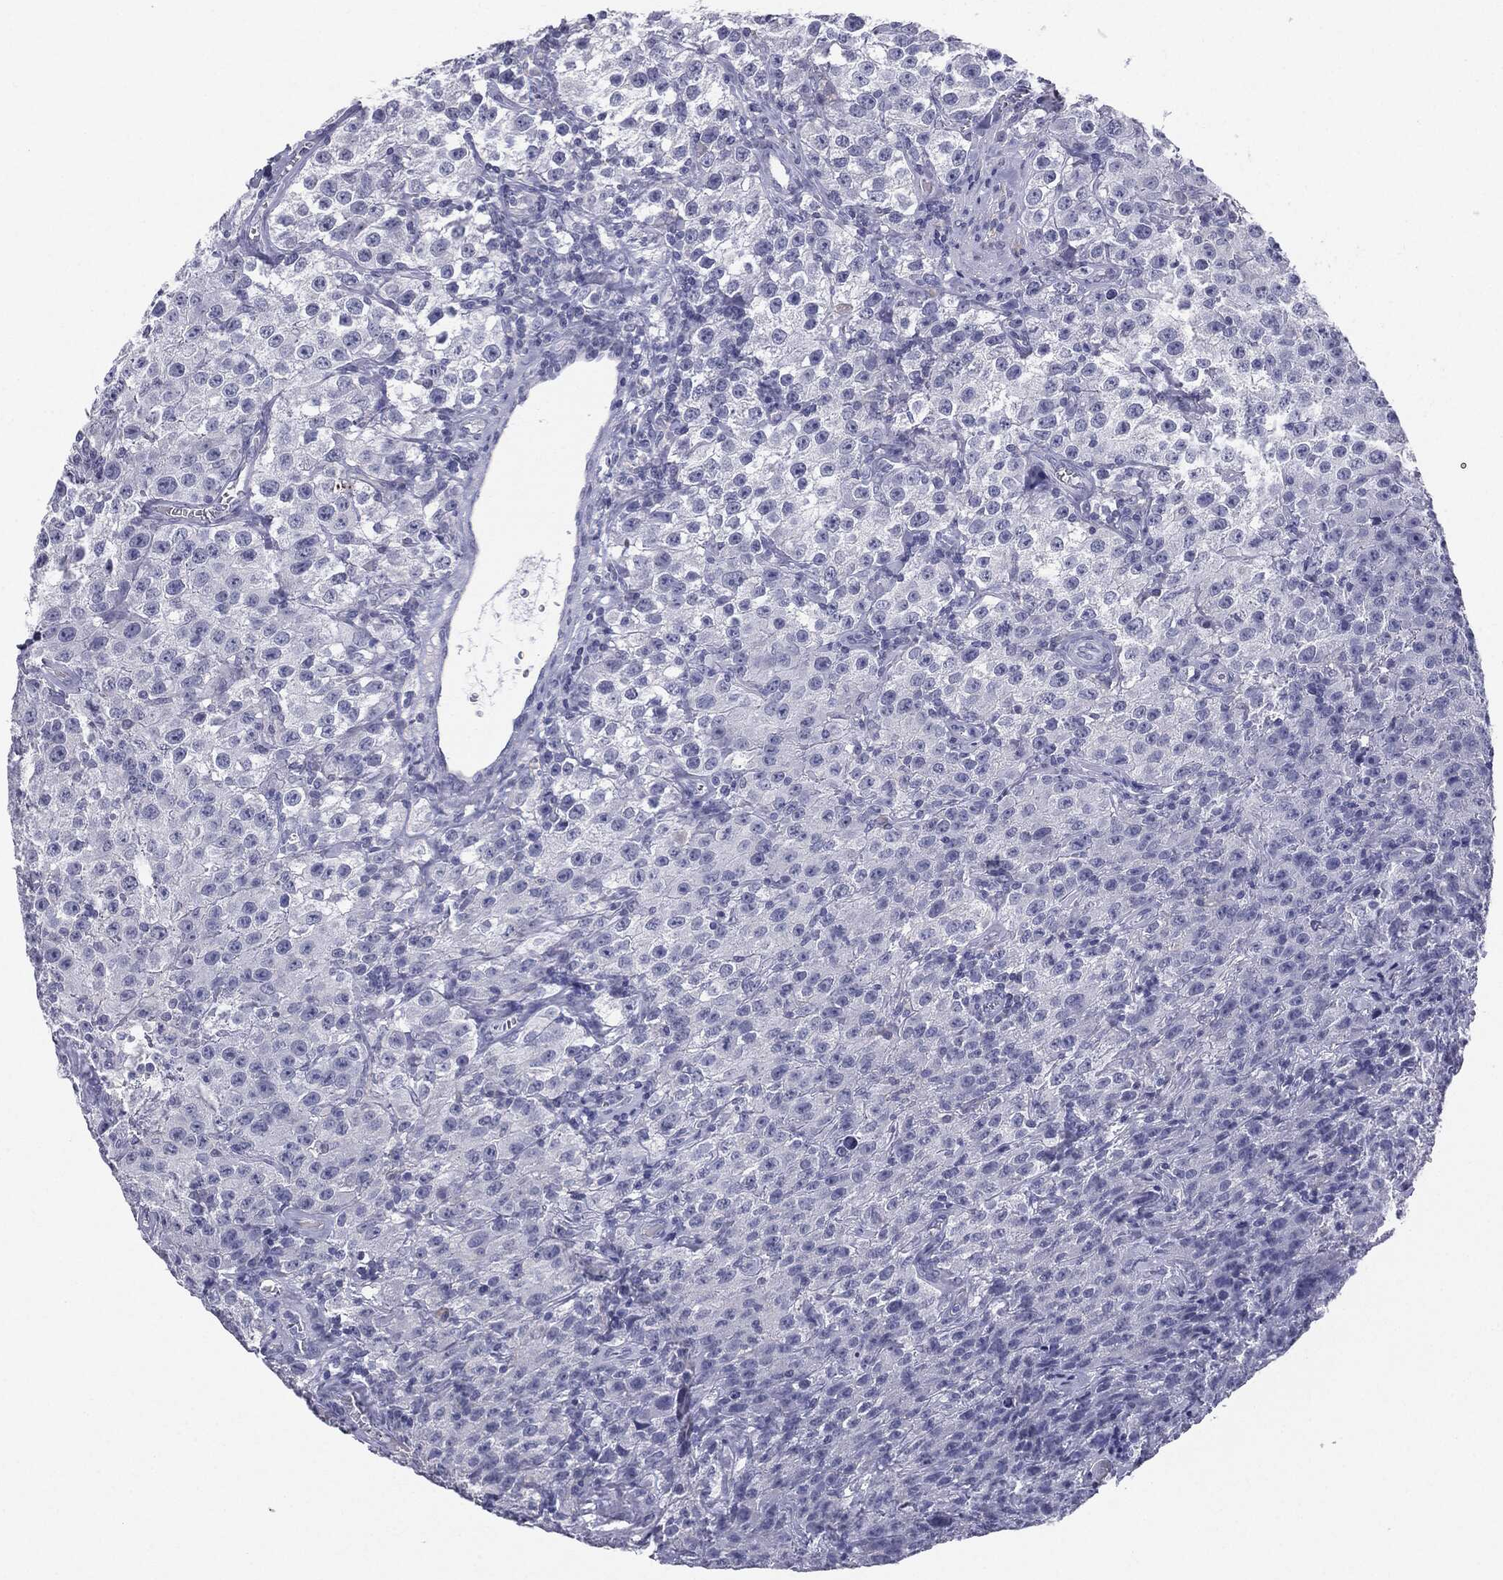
{"staining": {"intensity": "negative", "quantity": "none", "location": "none"}, "tissue": "testis cancer", "cell_type": "Tumor cells", "image_type": "cancer", "snomed": [{"axis": "morphology", "description": "Seminoma, NOS"}, {"axis": "topography", "description": "Testis"}], "caption": "The immunohistochemistry micrograph has no significant expression in tumor cells of testis cancer tissue.", "gene": "SERPINB4", "patient": {"sex": "male", "age": 52}}